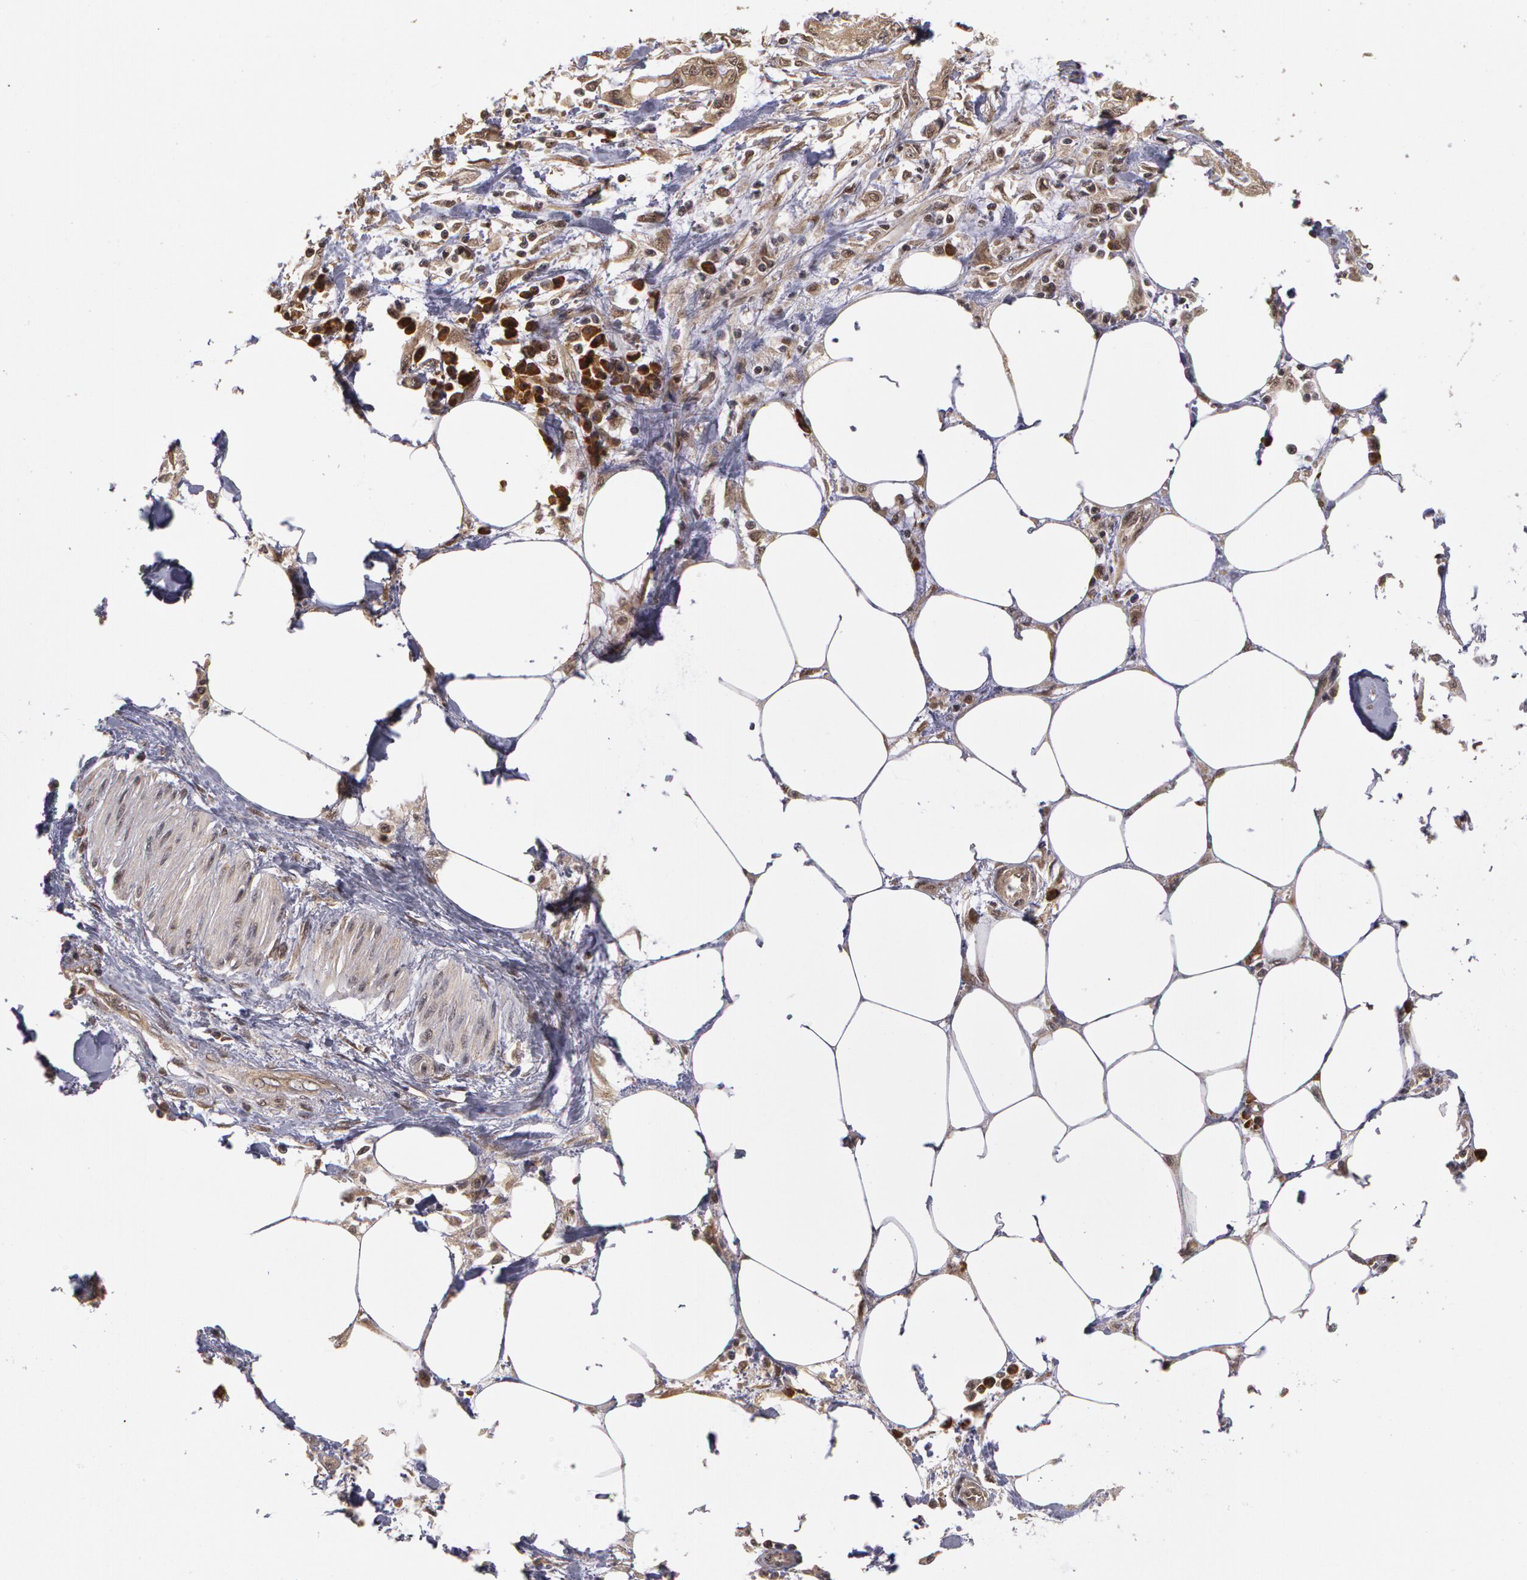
{"staining": {"intensity": "weak", "quantity": ">75%", "location": "cytoplasmic/membranous"}, "tissue": "pancreatic cancer", "cell_type": "Tumor cells", "image_type": "cancer", "snomed": [{"axis": "morphology", "description": "Adenocarcinoma, NOS"}, {"axis": "topography", "description": "Pancreas"}, {"axis": "topography", "description": "Stomach, upper"}], "caption": "This photomicrograph demonstrates immunohistochemistry staining of human adenocarcinoma (pancreatic), with low weak cytoplasmic/membranous staining in about >75% of tumor cells.", "gene": "GLIS1", "patient": {"sex": "male", "age": 77}}